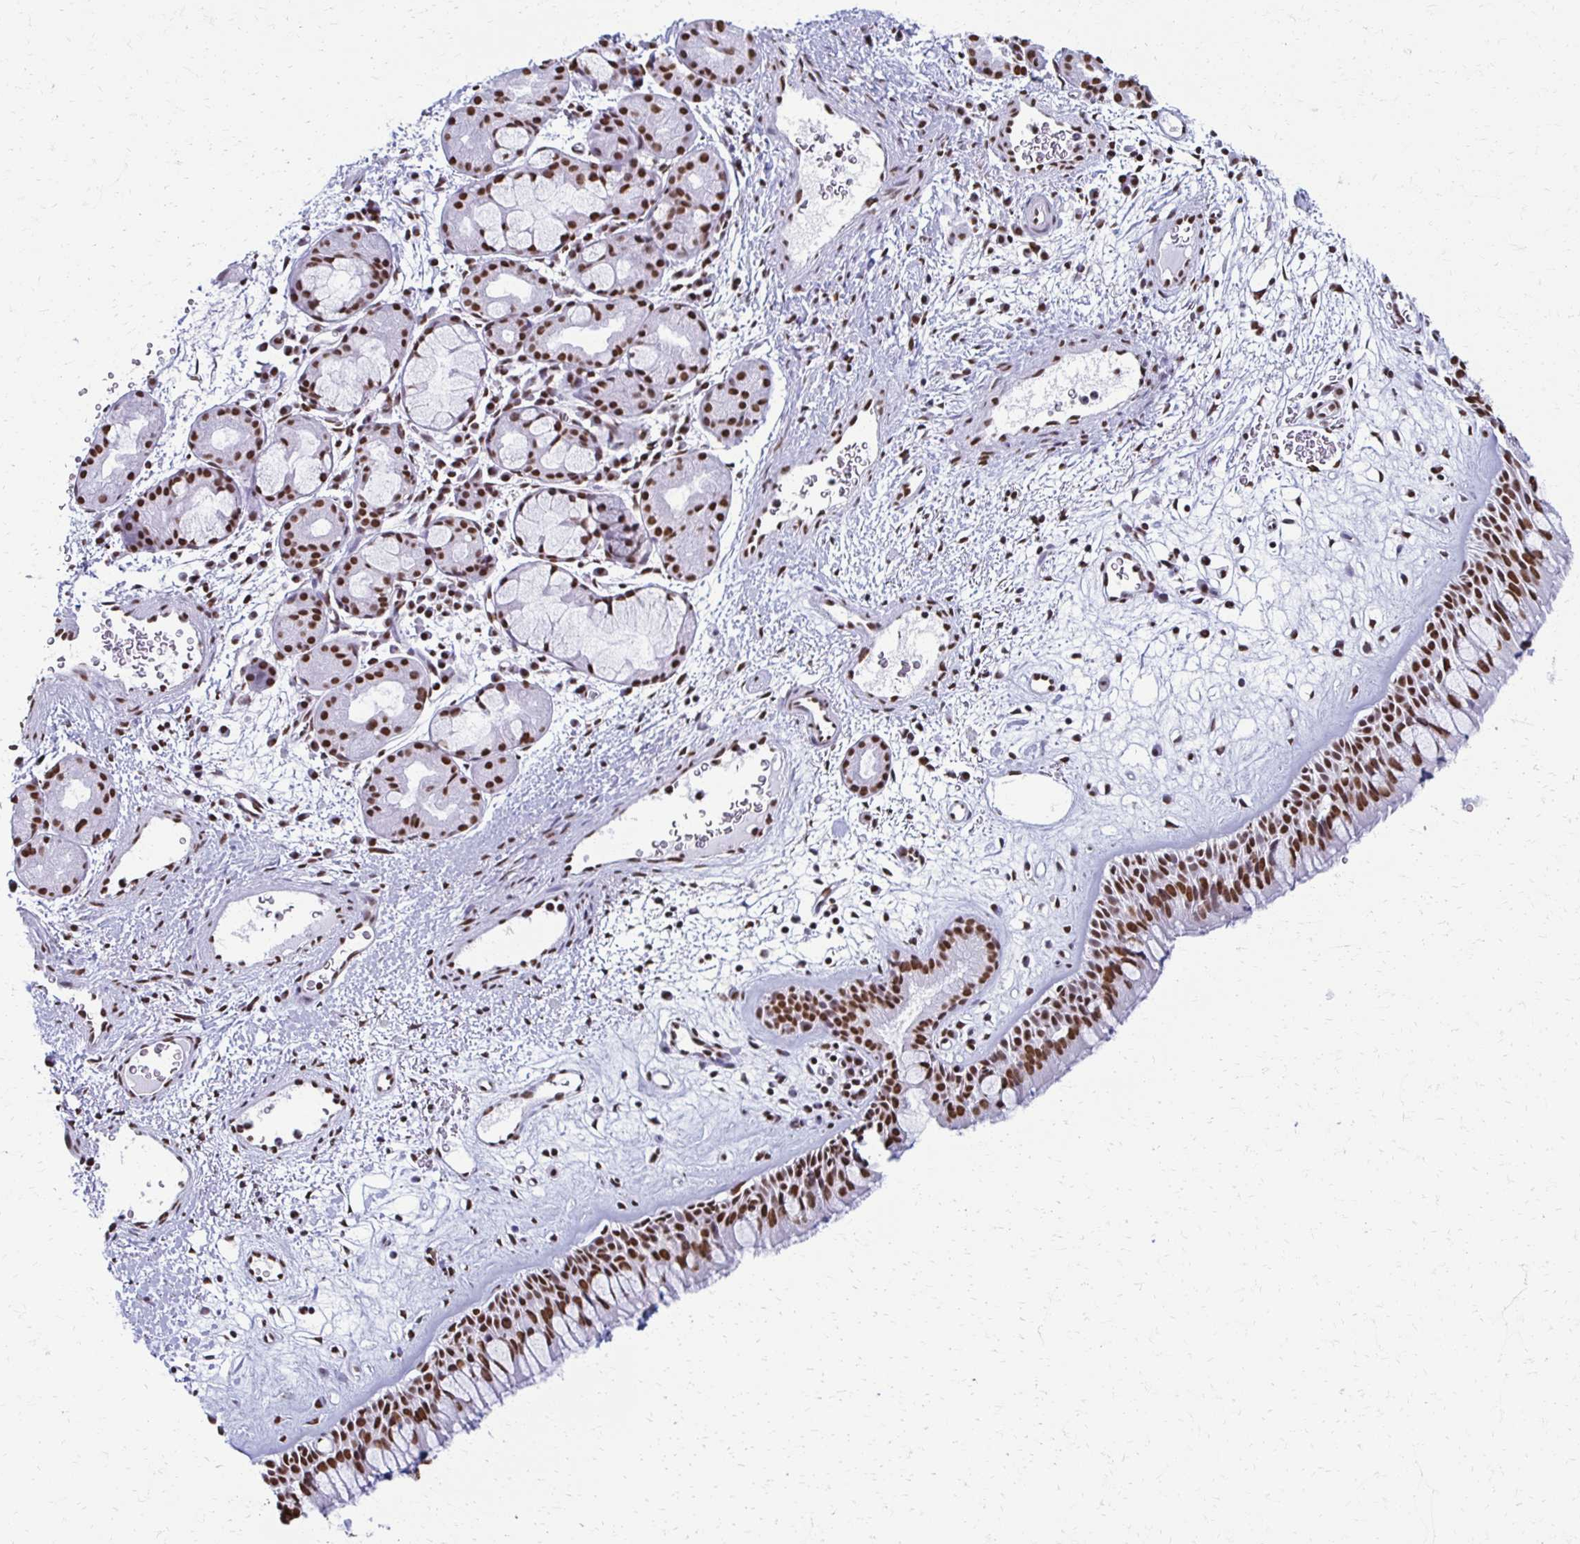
{"staining": {"intensity": "strong", "quantity": ">75%", "location": "nuclear"}, "tissue": "nasopharynx", "cell_type": "Respiratory epithelial cells", "image_type": "normal", "snomed": [{"axis": "morphology", "description": "Normal tissue, NOS"}, {"axis": "topography", "description": "Nasopharynx"}], "caption": "DAB immunohistochemical staining of unremarkable nasopharynx displays strong nuclear protein expression in approximately >75% of respiratory epithelial cells.", "gene": "NONO", "patient": {"sex": "male", "age": 65}}